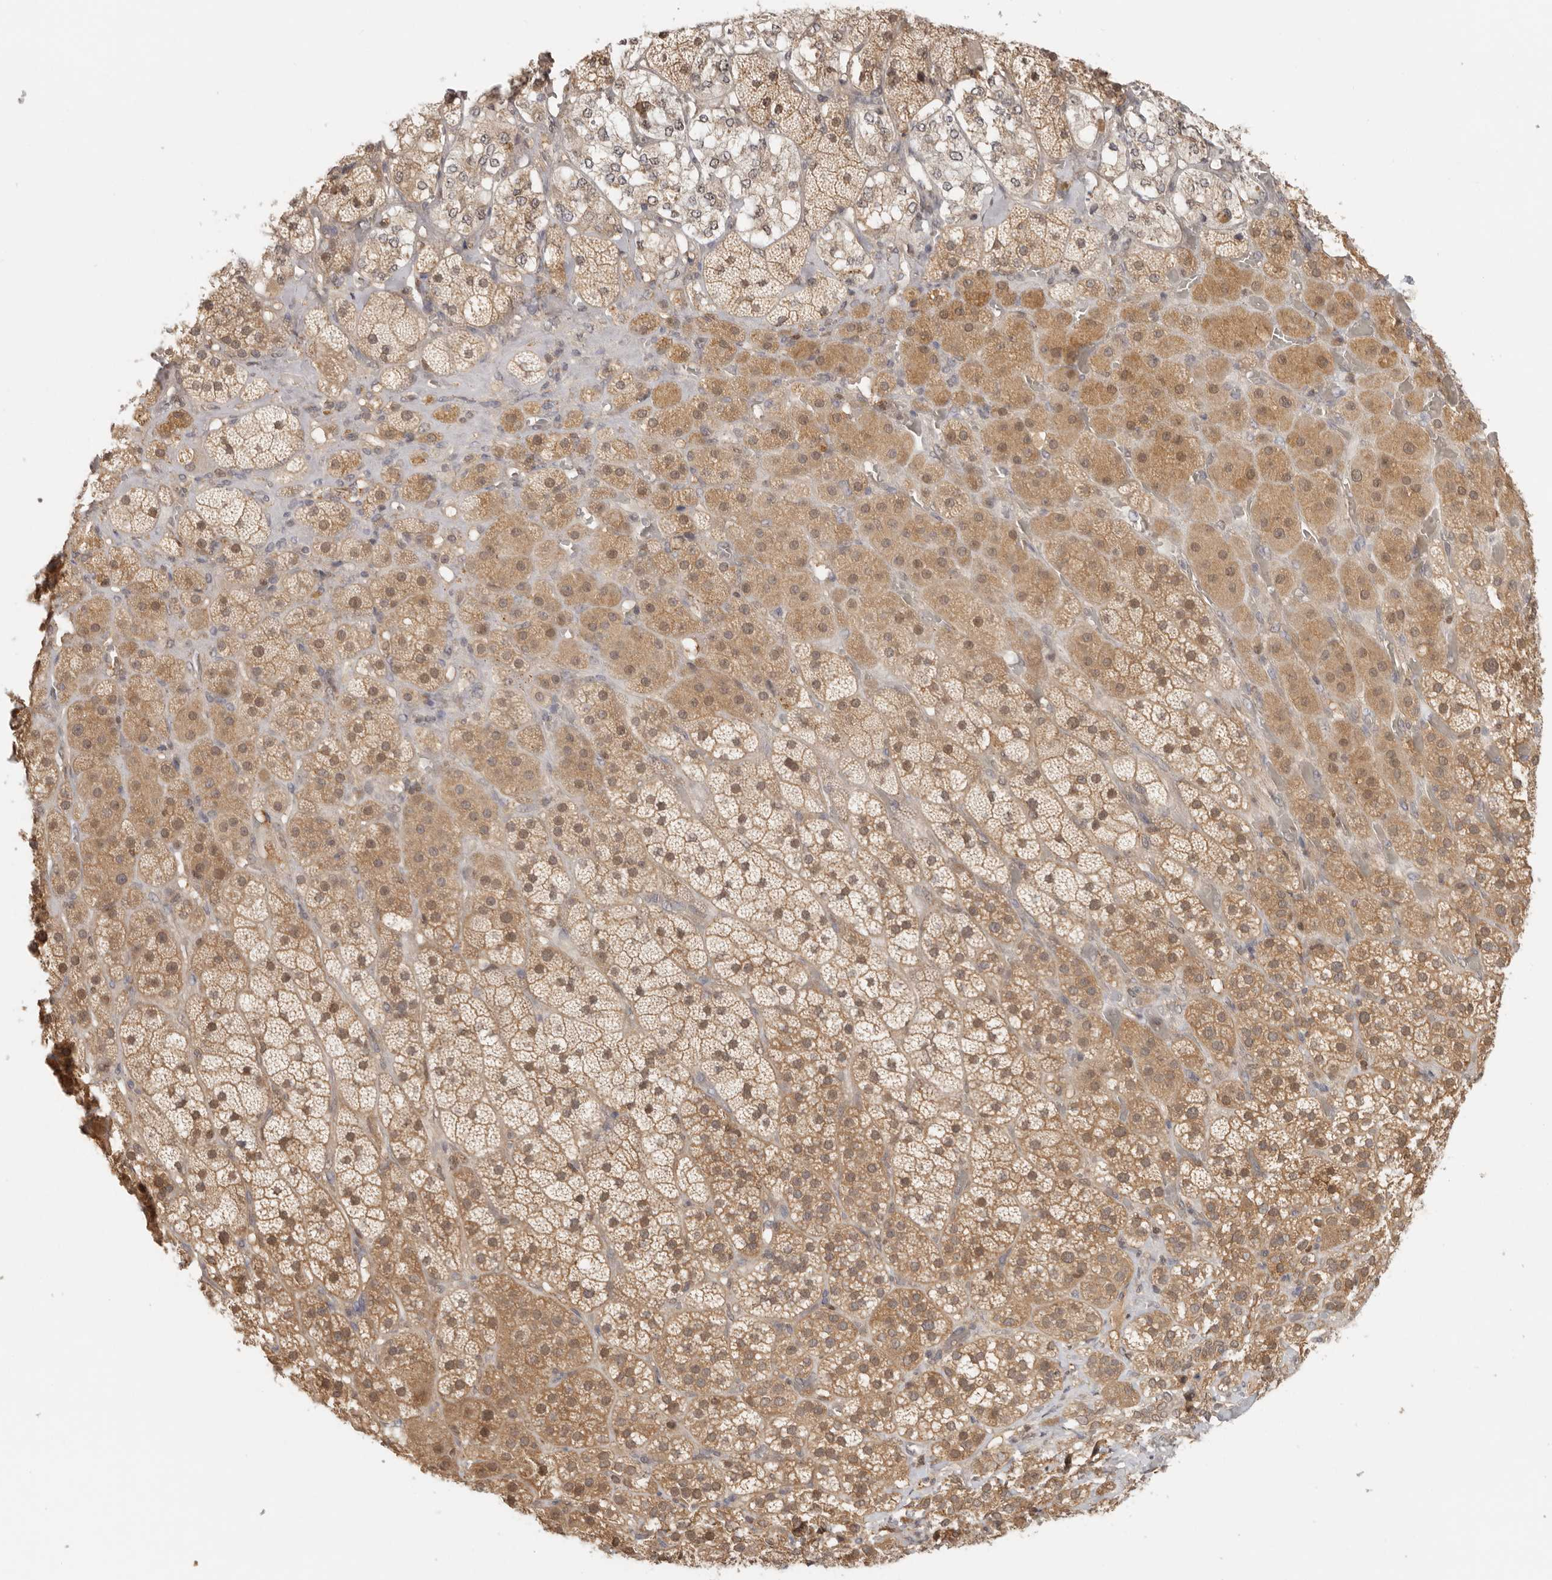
{"staining": {"intensity": "moderate", "quantity": ">75%", "location": "cytoplasmic/membranous"}, "tissue": "adrenal gland", "cell_type": "Glandular cells", "image_type": "normal", "snomed": [{"axis": "morphology", "description": "Normal tissue, NOS"}, {"axis": "topography", "description": "Adrenal gland"}], "caption": "A high-resolution photomicrograph shows immunohistochemistry staining of benign adrenal gland, which exhibits moderate cytoplasmic/membranous positivity in approximately >75% of glandular cells. (Stains: DAB in brown, nuclei in blue, Microscopy: brightfield microscopy at high magnification).", "gene": "PSMA5", "patient": {"sex": "male", "age": 57}}